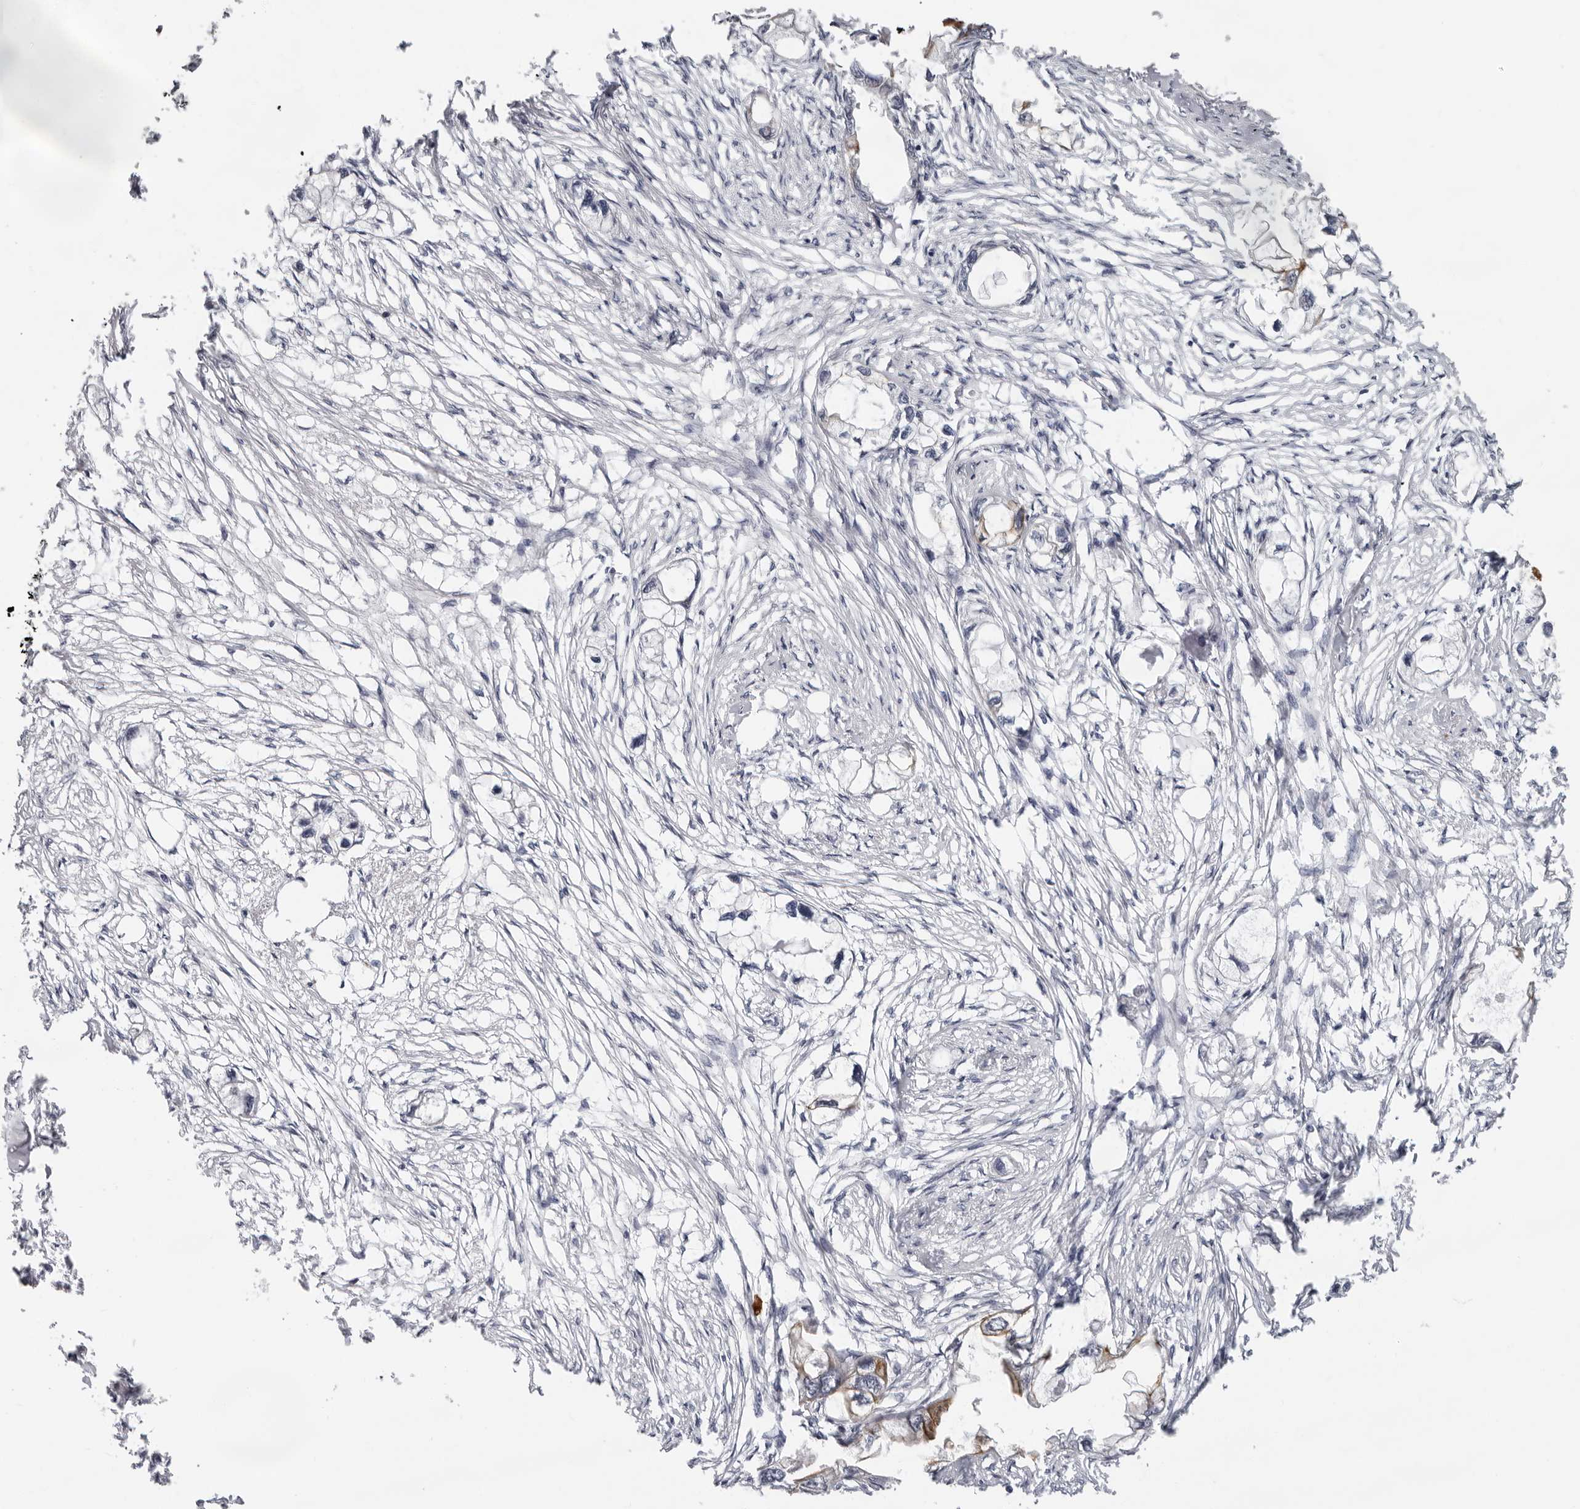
{"staining": {"intensity": "moderate", "quantity": "<25%", "location": "cytoplasmic/membranous"}, "tissue": "endometrial cancer", "cell_type": "Tumor cells", "image_type": "cancer", "snomed": [{"axis": "morphology", "description": "Adenocarcinoma, NOS"}, {"axis": "morphology", "description": "Adenocarcinoma, metastatic, NOS"}, {"axis": "topography", "description": "Adipose tissue"}, {"axis": "topography", "description": "Endometrium"}], "caption": "Protein staining of endometrial cancer (adenocarcinoma) tissue displays moderate cytoplasmic/membranous positivity in approximately <25% of tumor cells.", "gene": "CCDC28B", "patient": {"sex": "female", "age": 67}}